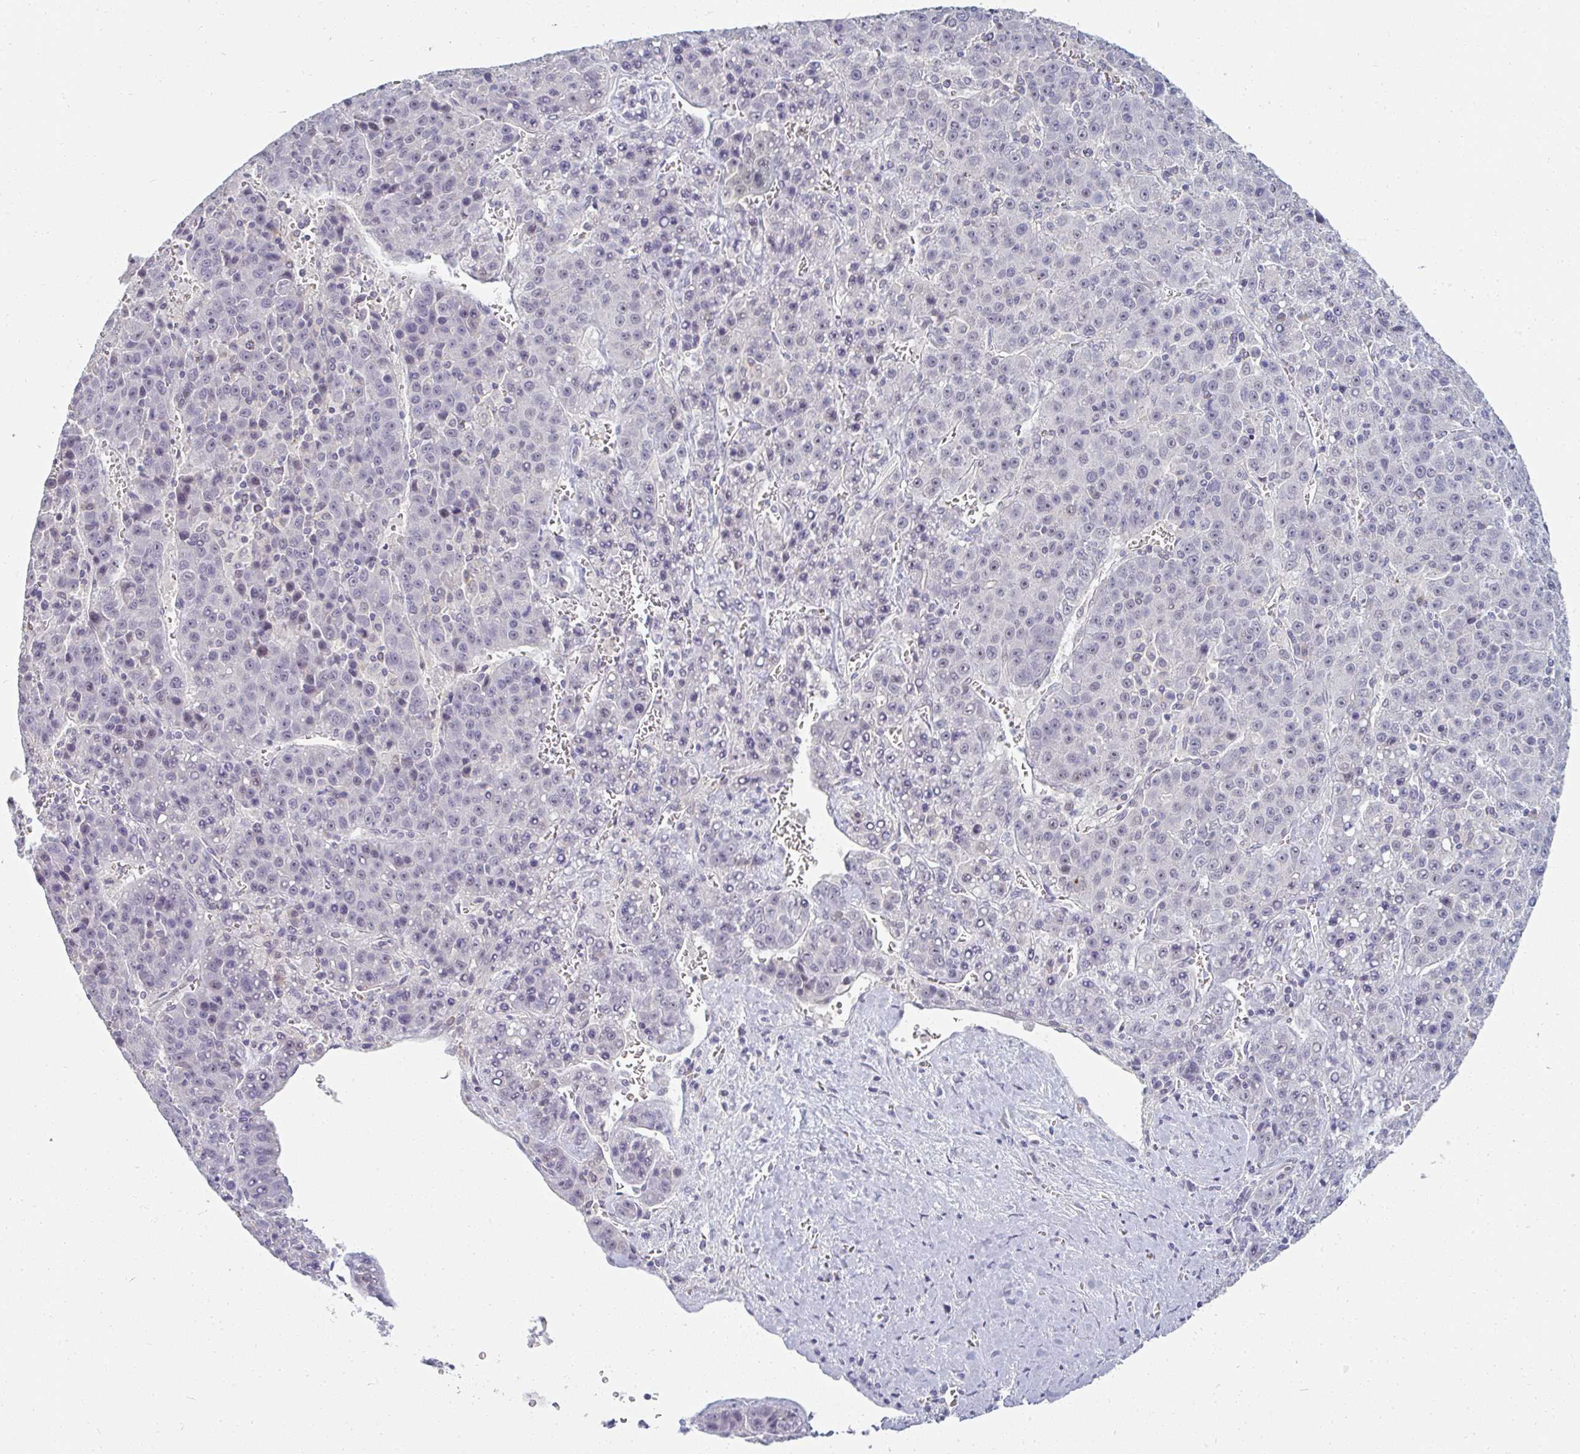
{"staining": {"intensity": "negative", "quantity": "none", "location": "none"}, "tissue": "liver cancer", "cell_type": "Tumor cells", "image_type": "cancer", "snomed": [{"axis": "morphology", "description": "Carcinoma, Hepatocellular, NOS"}, {"axis": "topography", "description": "Liver"}], "caption": "An image of liver cancer (hepatocellular carcinoma) stained for a protein exhibits no brown staining in tumor cells.", "gene": "PPFIA4", "patient": {"sex": "female", "age": 53}}